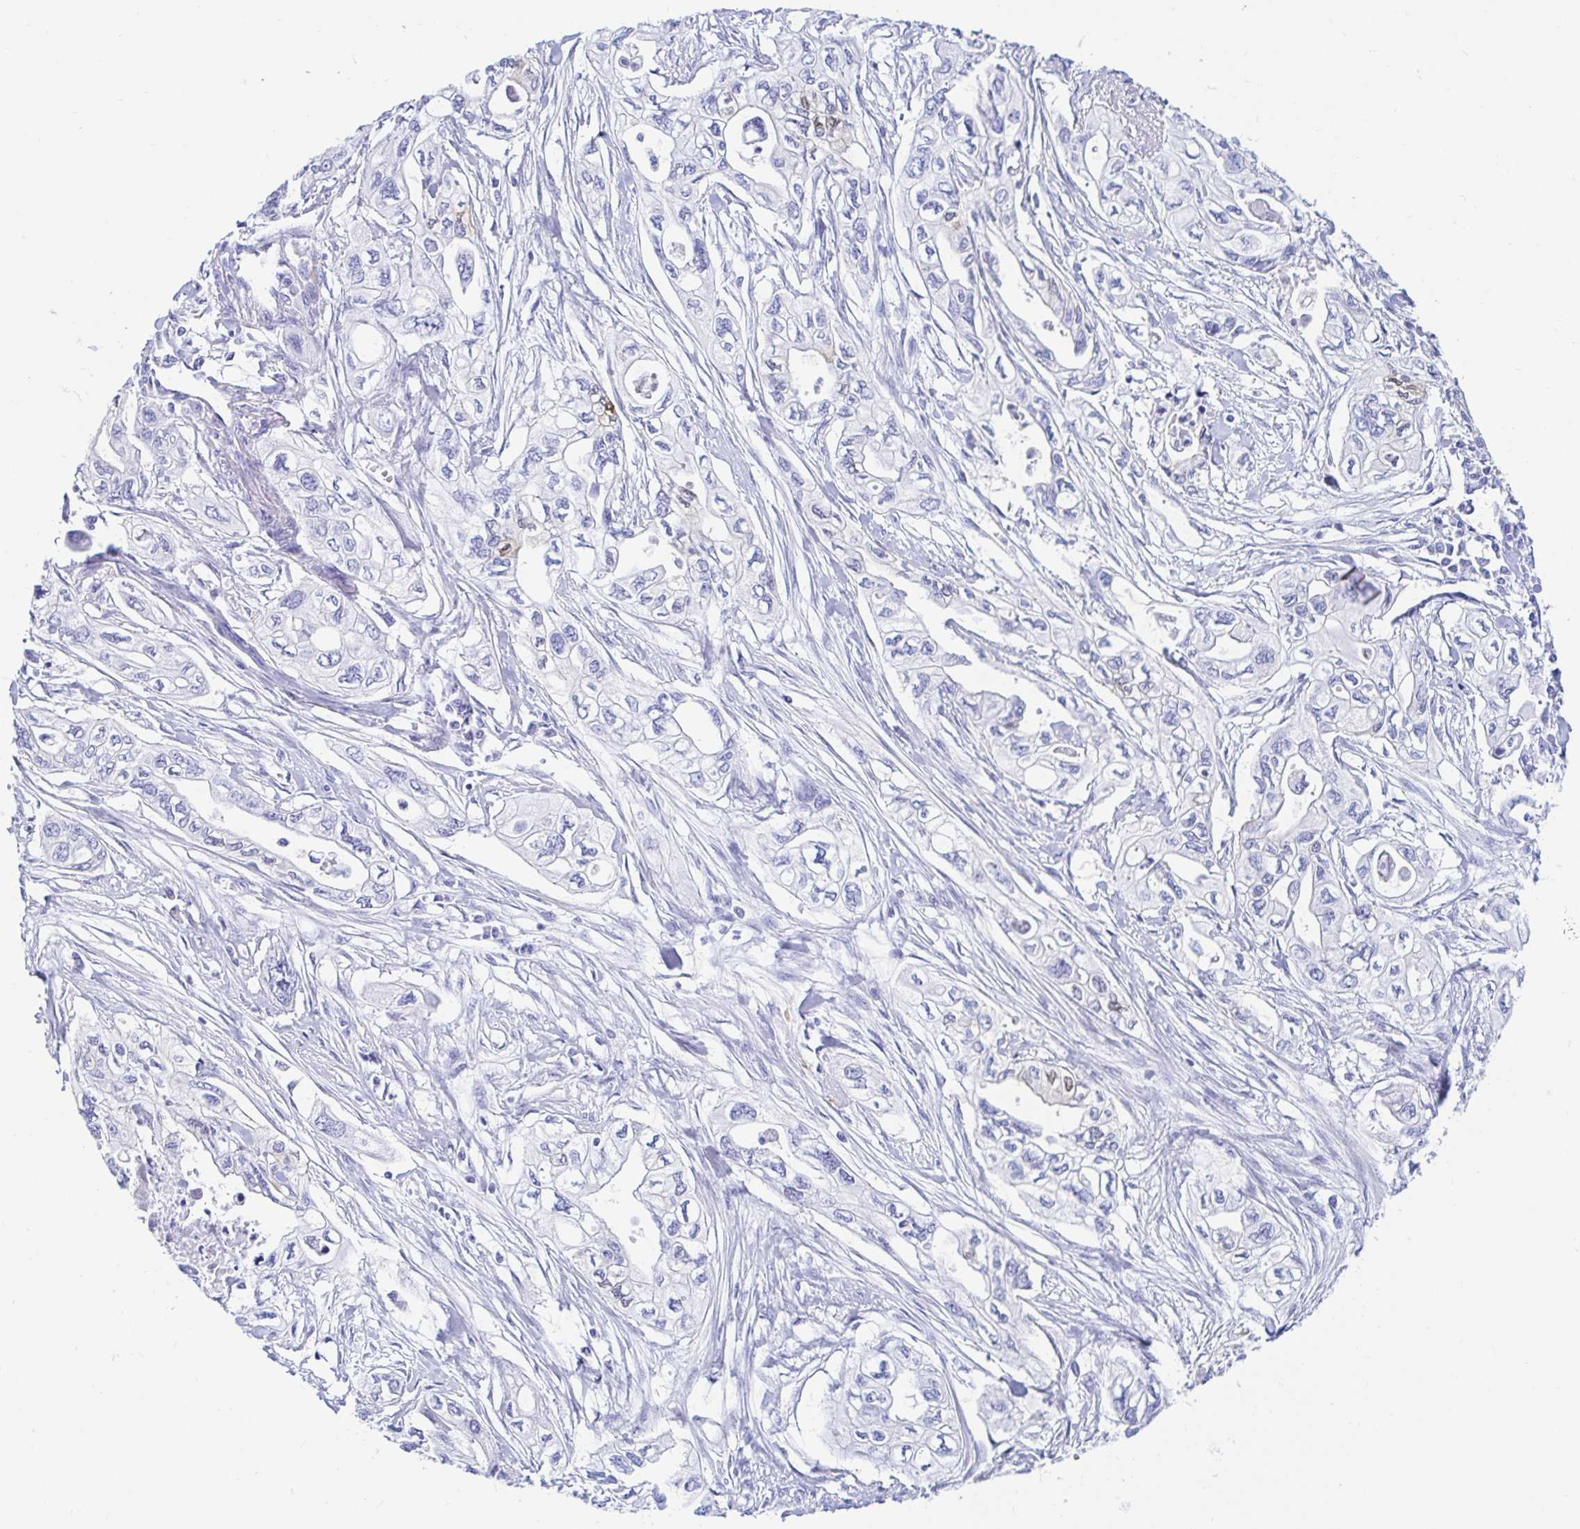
{"staining": {"intensity": "negative", "quantity": "none", "location": "none"}, "tissue": "pancreatic cancer", "cell_type": "Tumor cells", "image_type": "cancer", "snomed": [{"axis": "morphology", "description": "Adenocarcinoma, NOS"}, {"axis": "topography", "description": "Pancreas"}], "caption": "This is a micrograph of immunohistochemistry staining of pancreatic cancer (adenocarcinoma), which shows no staining in tumor cells.", "gene": "PPP1R1B", "patient": {"sex": "male", "age": 68}}